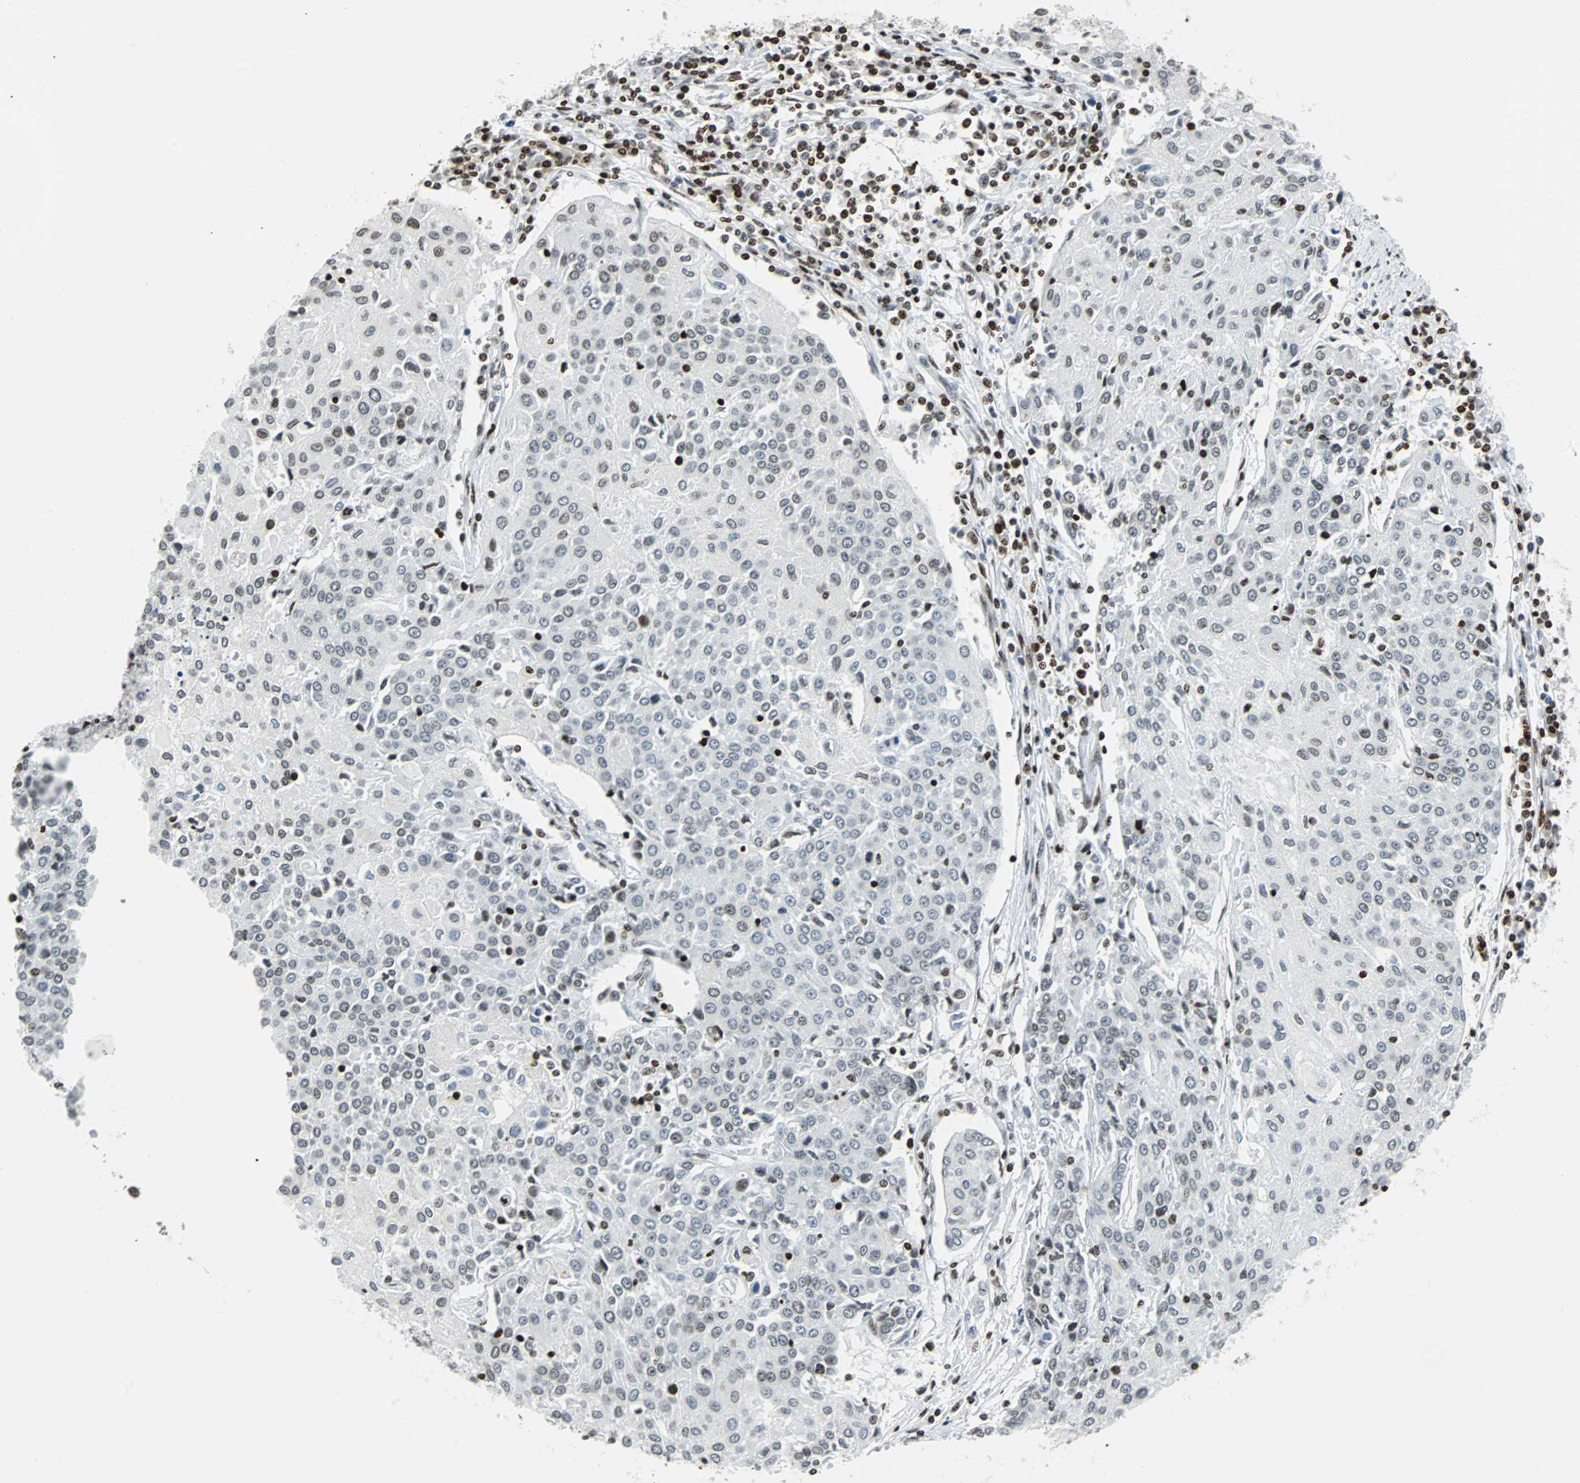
{"staining": {"intensity": "moderate", "quantity": "<25%", "location": "nuclear"}, "tissue": "urothelial cancer", "cell_type": "Tumor cells", "image_type": "cancer", "snomed": [{"axis": "morphology", "description": "Urothelial carcinoma, High grade"}, {"axis": "topography", "description": "Urinary bladder"}], "caption": "Human urothelial carcinoma (high-grade) stained with a protein marker exhibits moderate staining in tumor cells.", "gene": "ZNF131", "patient": {"sex": "female", "age": 85}}